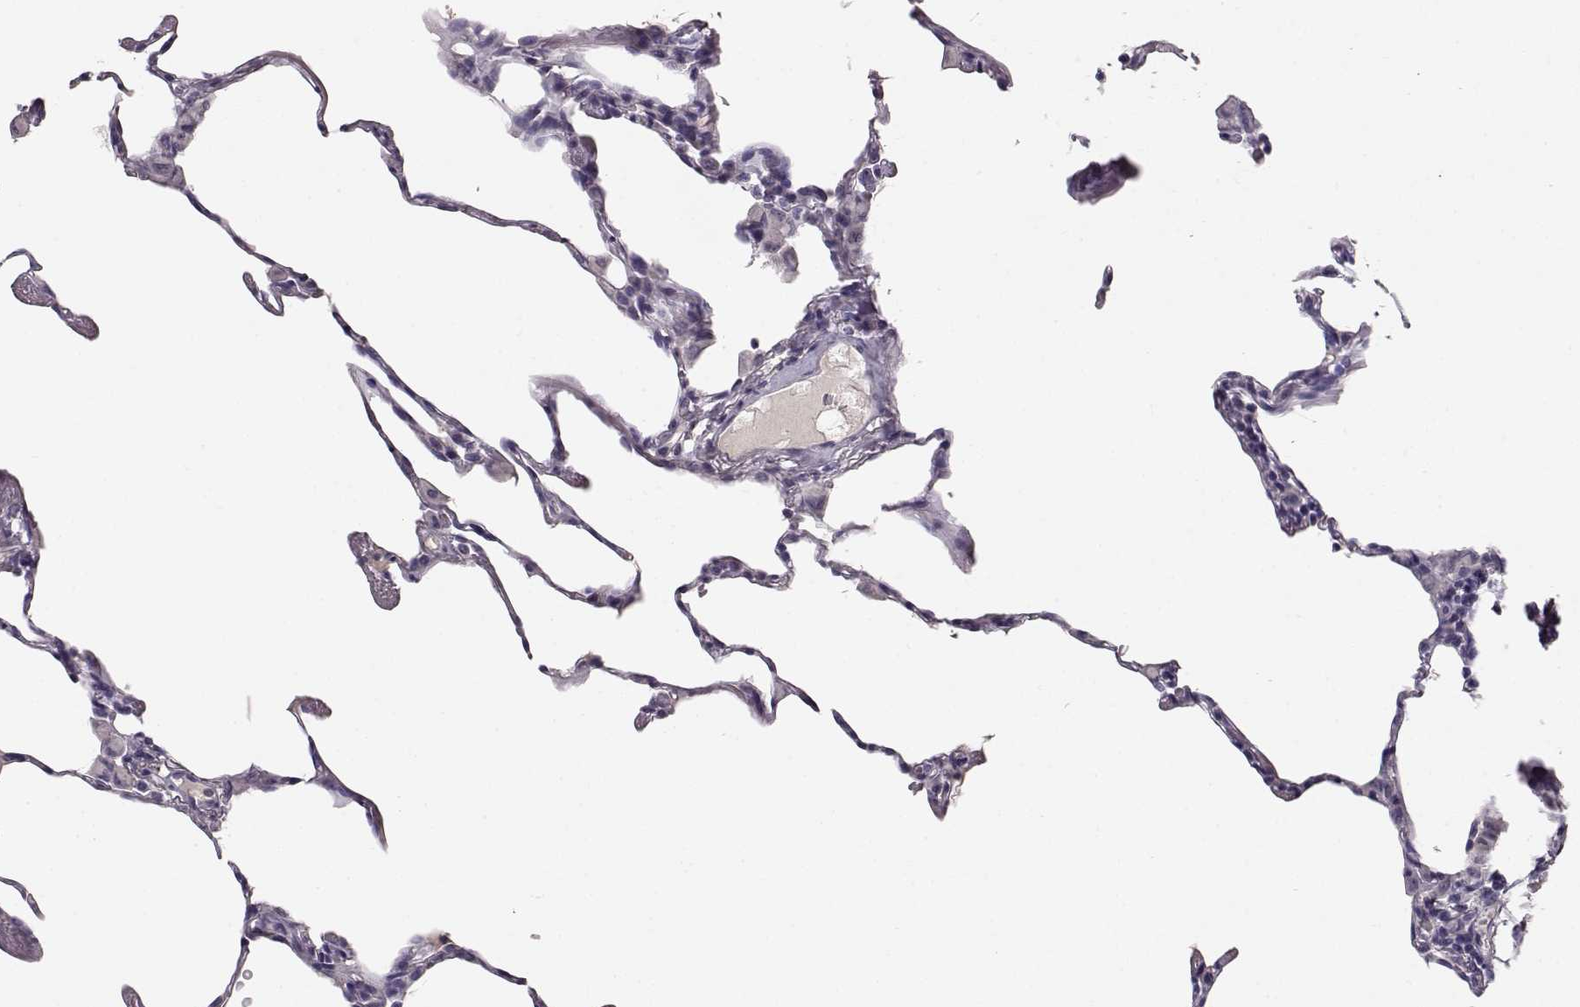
{"staining": {"intensity": "negative", "quantity": "none", "location": "none"}, "tissue": "lung", "cell_type": "Alveolar cells", "image_type": "normal", "snomed": [{"axis": "morphology", "description": "Normal tissue, NOS"}, {"axis": "topography", "description": "Lung"}], "caption": "The immunohistochemistry (IHC) image has no significant staining in alveolar cells of lung.", "gene": "BFSP2", "patient": {"sex": "female", "age": 57}}